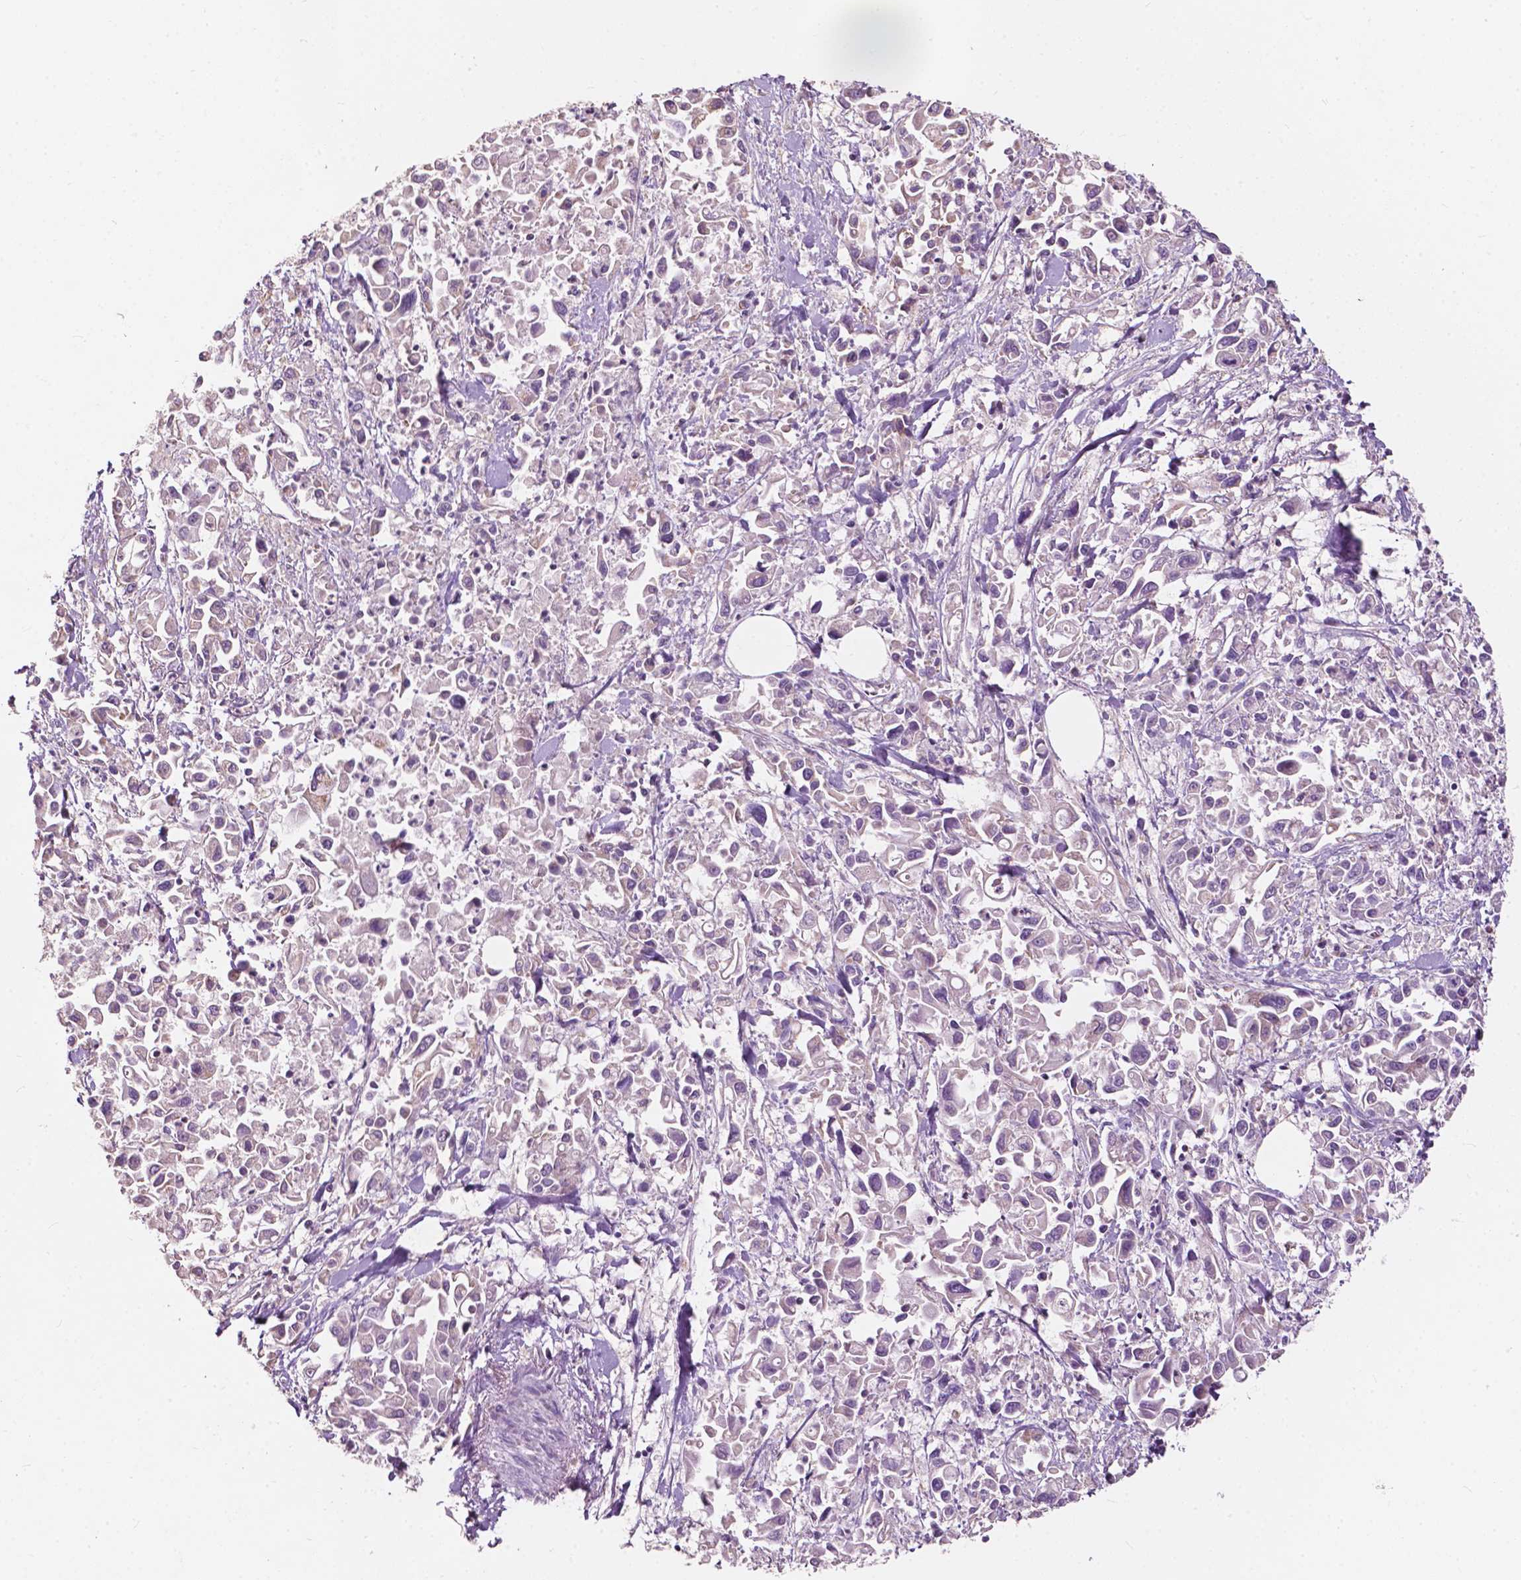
{"staining": {"intensity": "negative", "quantity": "none", "location": "none"}, "tissue": "pancreatic cancer", "cell_type": "Tumor cells", "image_type": "cancer", "snomed": [{"axis": "morphology", "description": "Adenocarcinoma, NOS"}, {"axis": "topography", "description": "Pancreas"}], "caption": "An immunohistochemistry (IHC) image of pancreatic adenocarcinoma is shown. There is no staining in tumor cells of pancreatic adenocarcinoma.", "gene": "NDUFS1", "patient": {"sex": "female", "age": 83}}